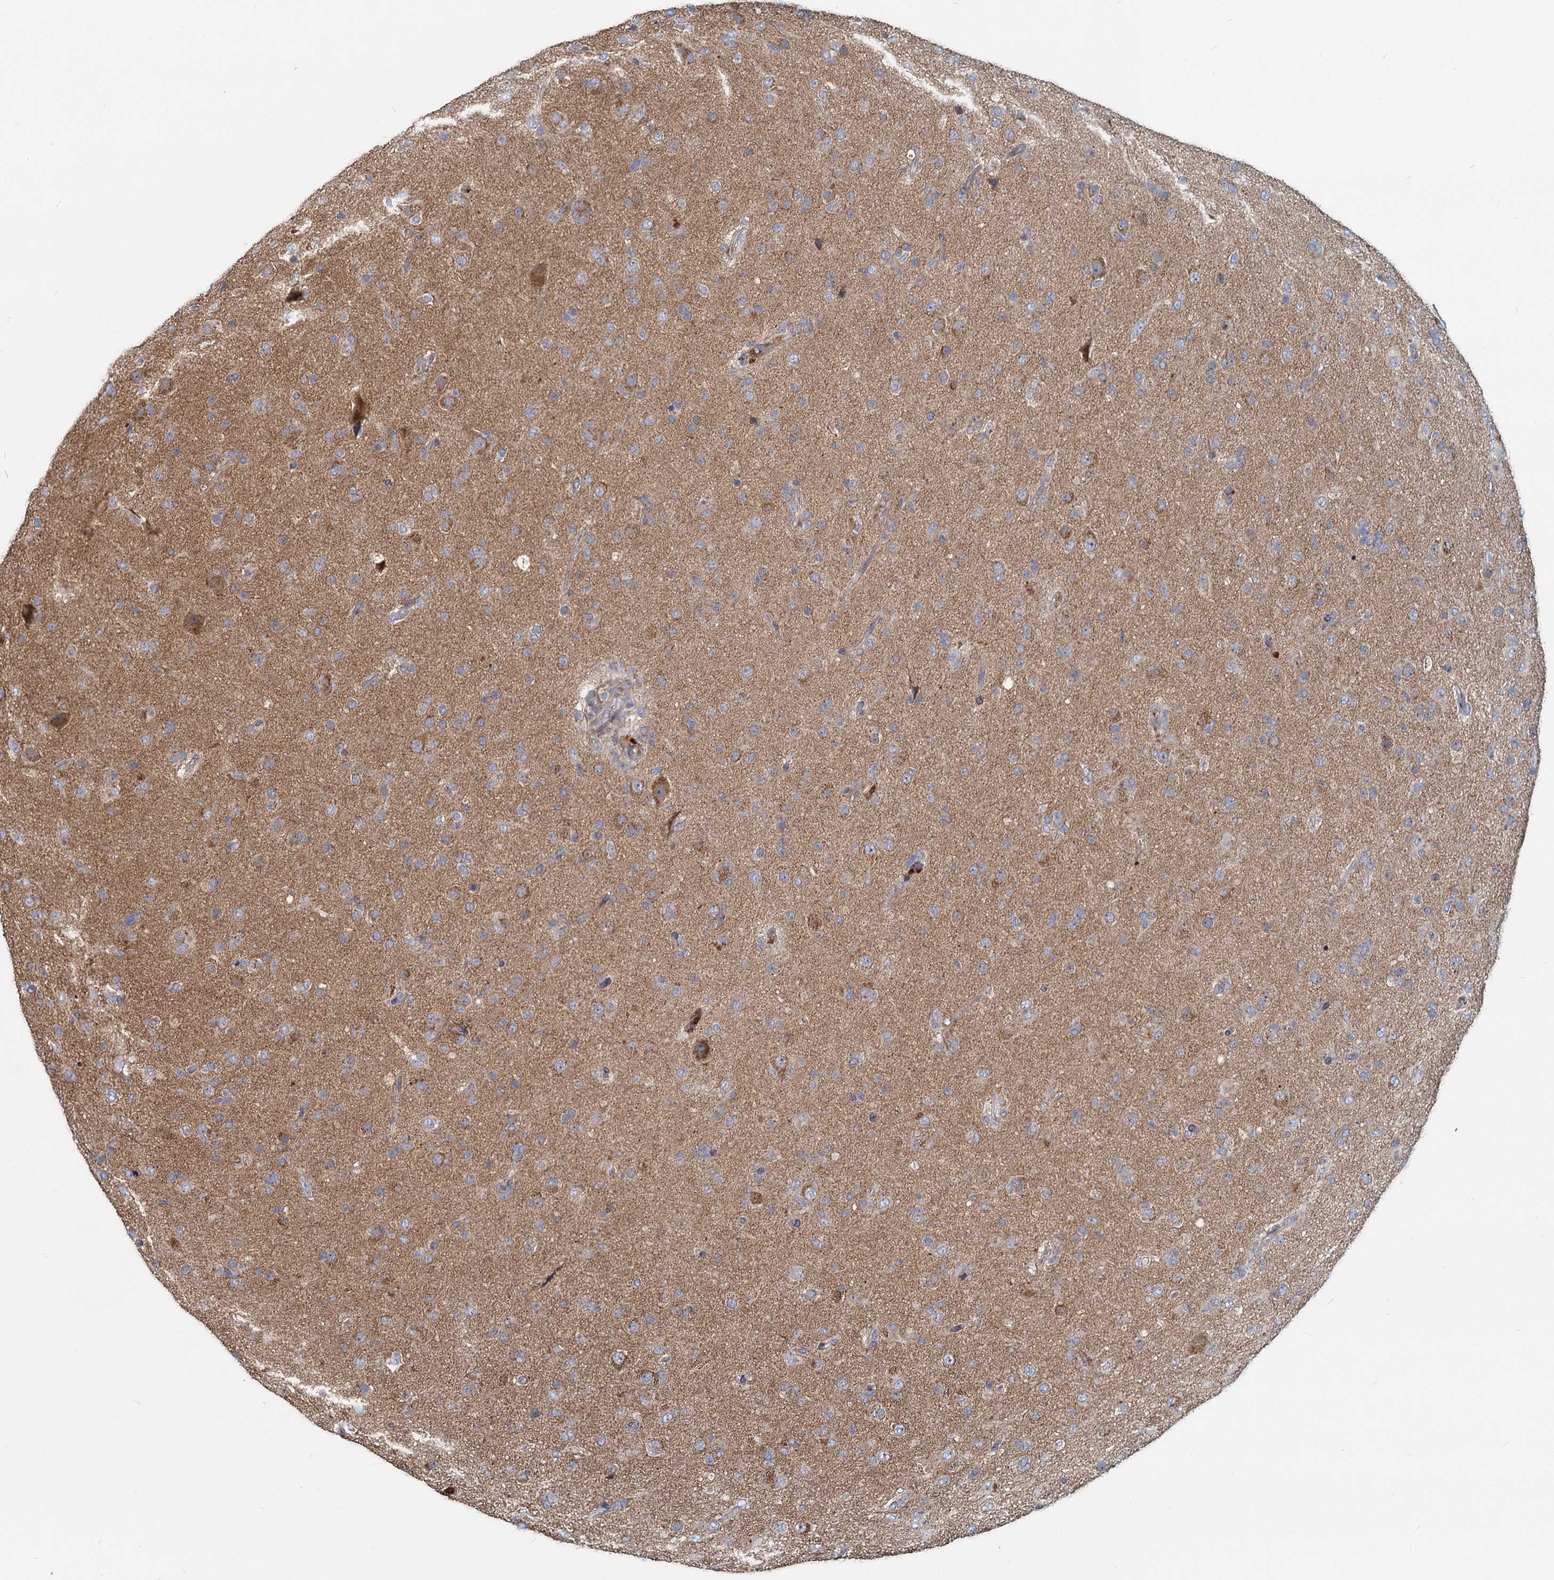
{"staining": {"intensity": "moderate", "quantity": "<25%", "location": "cytoplasmic/membranous"}, "tissue": "glioma", "cell_type": "Tumor cells", "image_type": "cancer", "snomed": [{"axis": "morphology", "description": "Glioma, malignant, Low grade"}, {"axis": "topography", "description": "Brain"}], "caption": "The photomicrograph reveals immunohistochemical staining of glioma. There is moderate cytoplasmic/membranous staining is present in approximately <25% of tumor cells.", "gene": "ADCY2", "patient": {"sex": "male", "age": 65}}